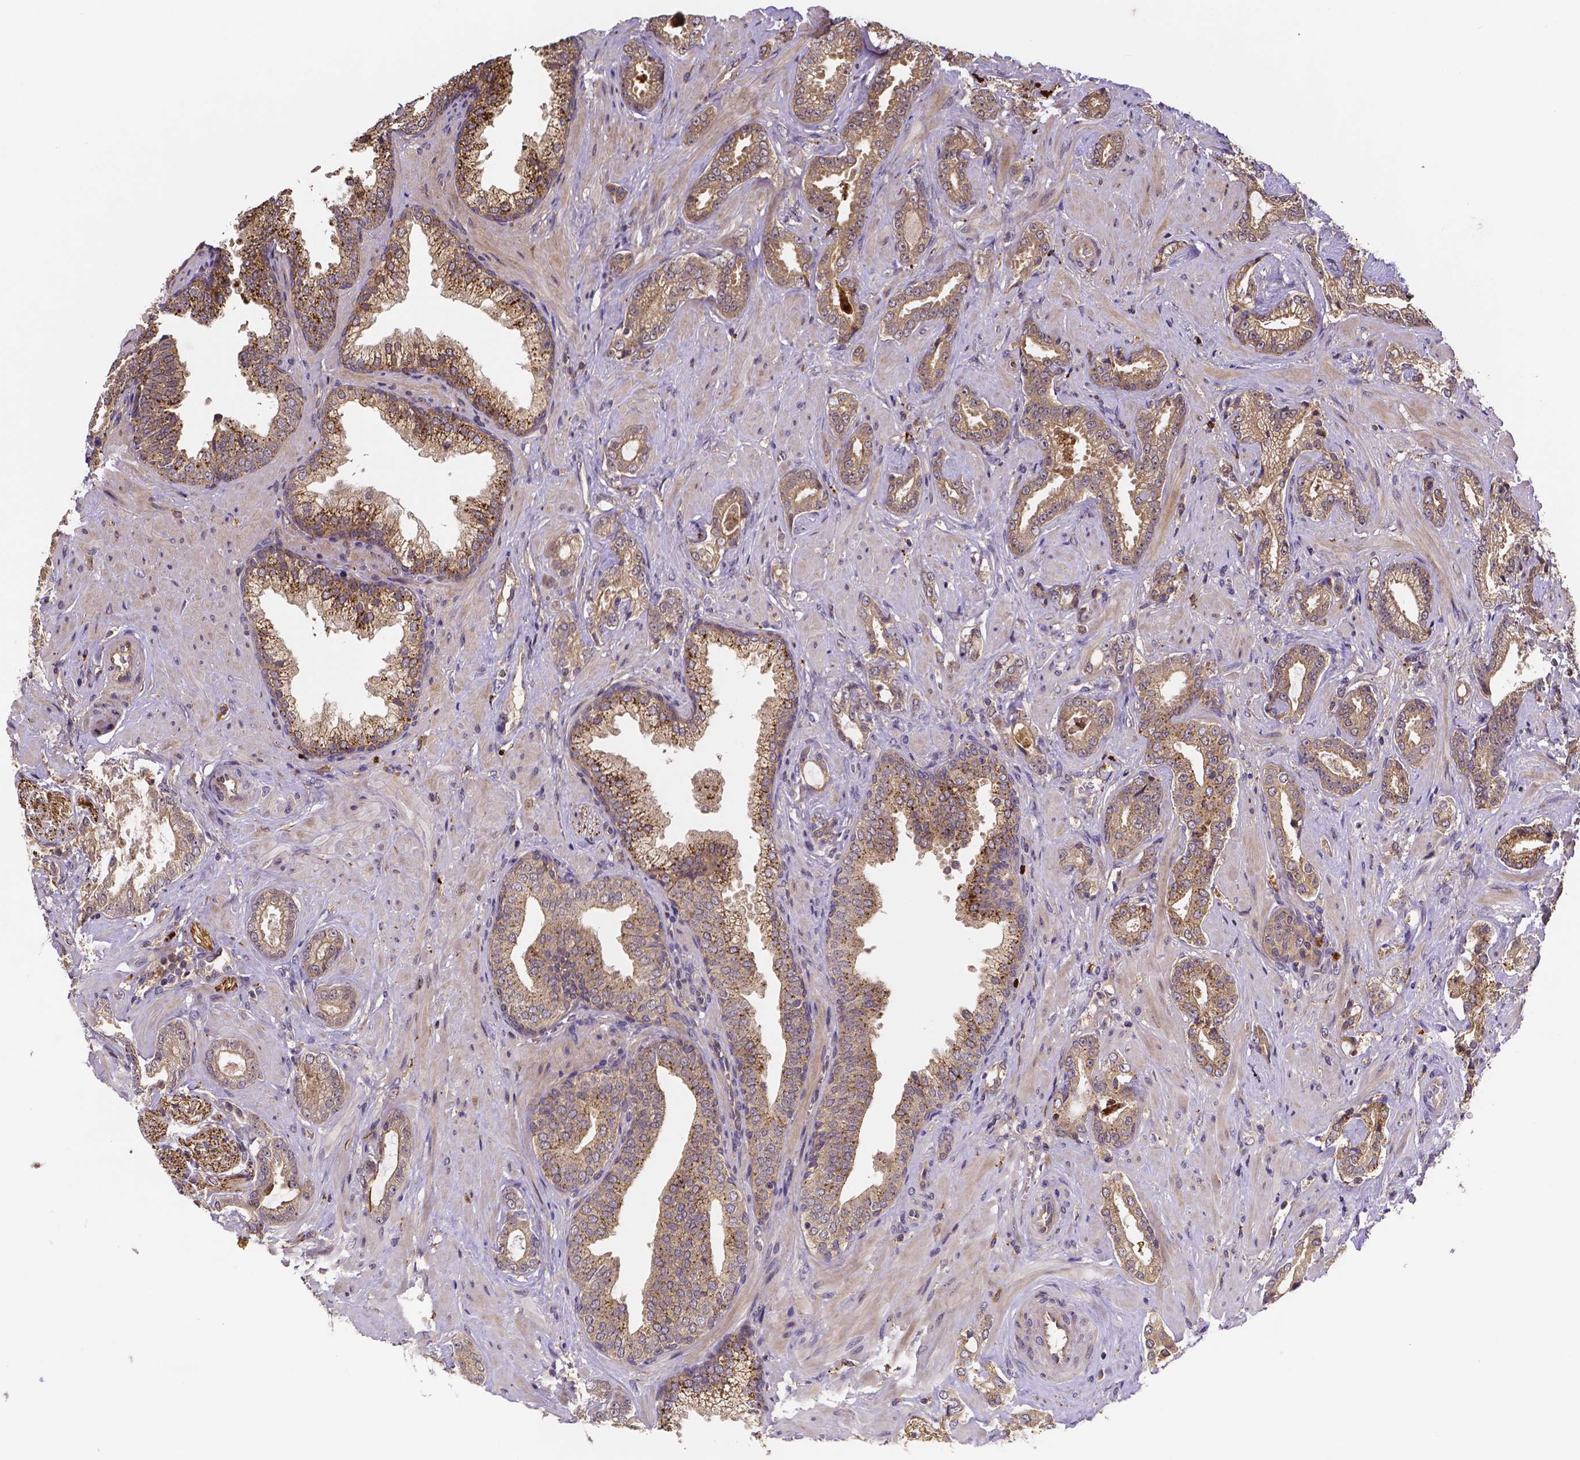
{"staining": {"intensity": "moderate", "quantity": ">75%", "location": "cytoplasmic/membranous"}, "tissue": "prostate cancer", "cell_type": "Tumor cells", "image_type": "cancer", "snomed": [{"axis": "morphology", "description": "Adenocarcinoma, Low grade"}, {"axis": "topography", "description": "Prostate"}], "caption": "Tumor cells show medium levels of moderate cytoplasmic/membranous expression in approximately >75% of cells in human prostate adenocarcinoma (low-grade).", "gene": "RNF123", "patient": {"sex": "male", "age": 61}}